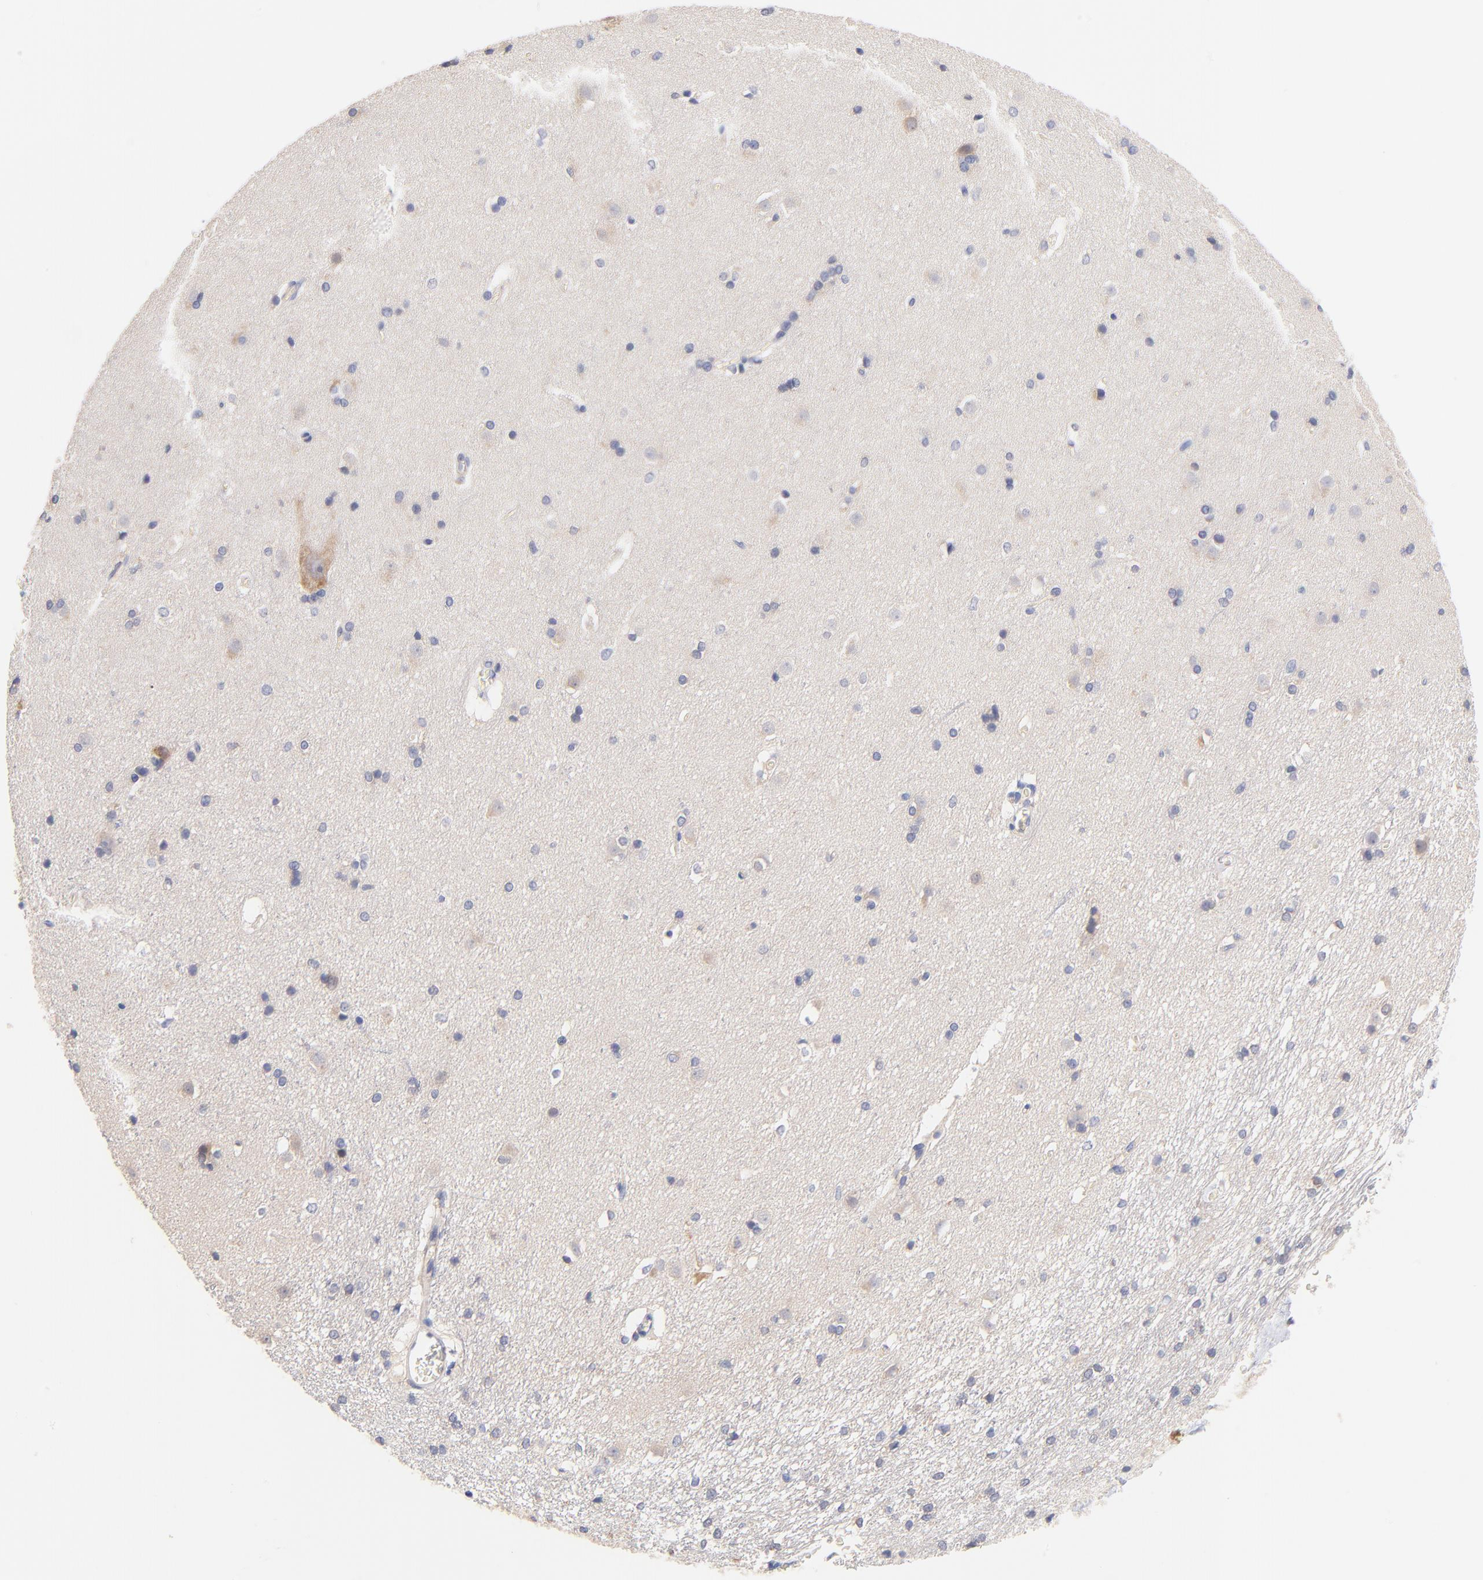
{"staining": {"intensity": "negative", "quantity": "none", "location": "none"}, "tissue": "caudate", "cell_type": "Glial cells", "image_type": "normal", "snomed": [{"axis": "morphology", "description": "Normal tissue, NOS"}, {"axis": "topography", "description": "Lateral ventricle wall"}], "caption": "High magnification brightfield microscopy of normal caudate stained with DAB (3,3'-diaminobenzidine) (brown) and counterstained with hematoxylin (blue): glial cells show no significant positivity.", "gene": "TNFRSF13C", "patient": {"sex": "female", "age": 19}}